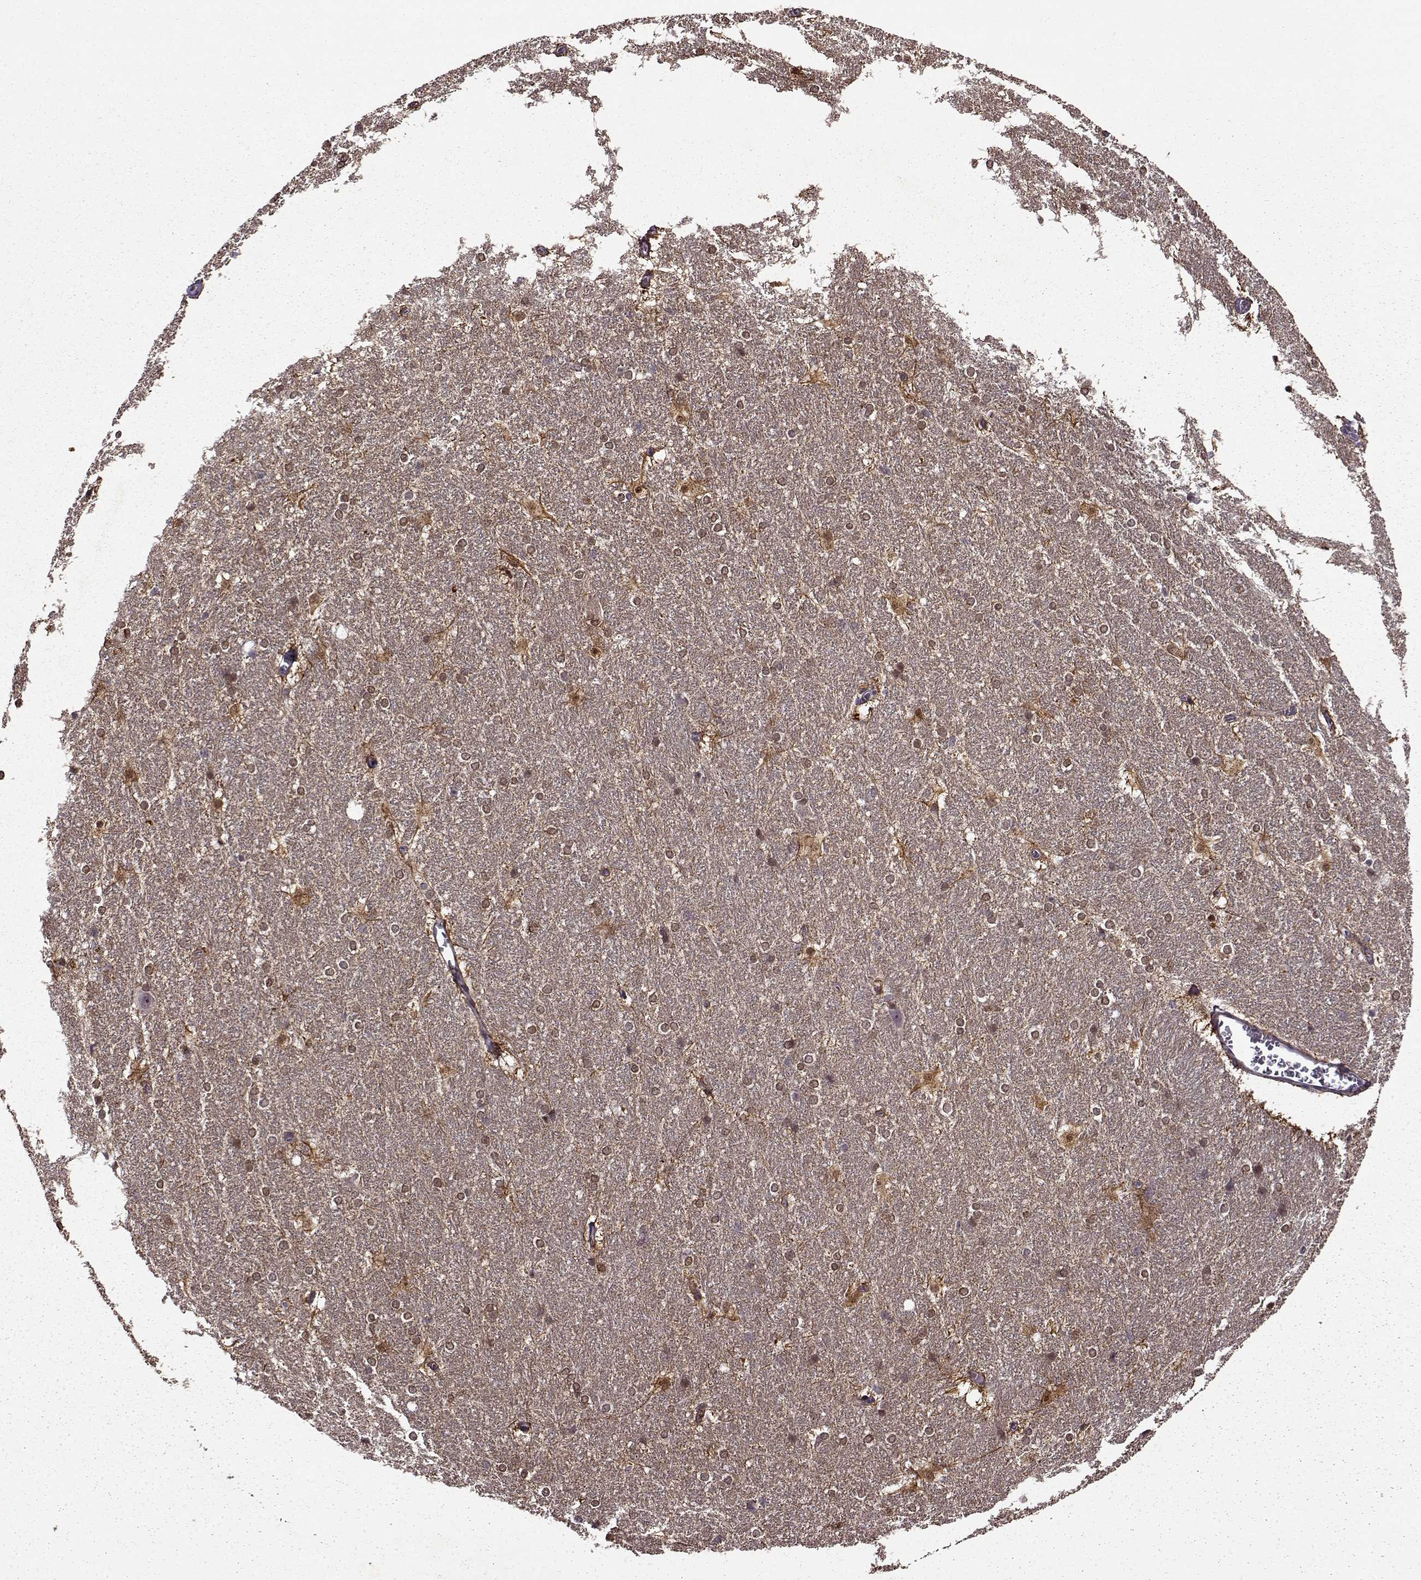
{"staining": {"intensity": "strong", "quantity": "<25%", "location": "cytoplasmic/membranous"}, "tissue": "hippocampus", "cell_type": "Glial cells", "image_type": "normal", "snomed": [{"axis": "morphology", "description": "Normal tissue, NOS"}, {"axis": "topography", "description": "Cerebral cortex"}, {"axis": "topography", "description": "Hippocampus"}], "caption": "Immunohistochemical staining of normal human hippocampus reveals strong cytoplasmic/membranous protein staining in about <25% of glial cells.", "gene": "MAIP1", "patient": {"sex": "female", "age": 19}}